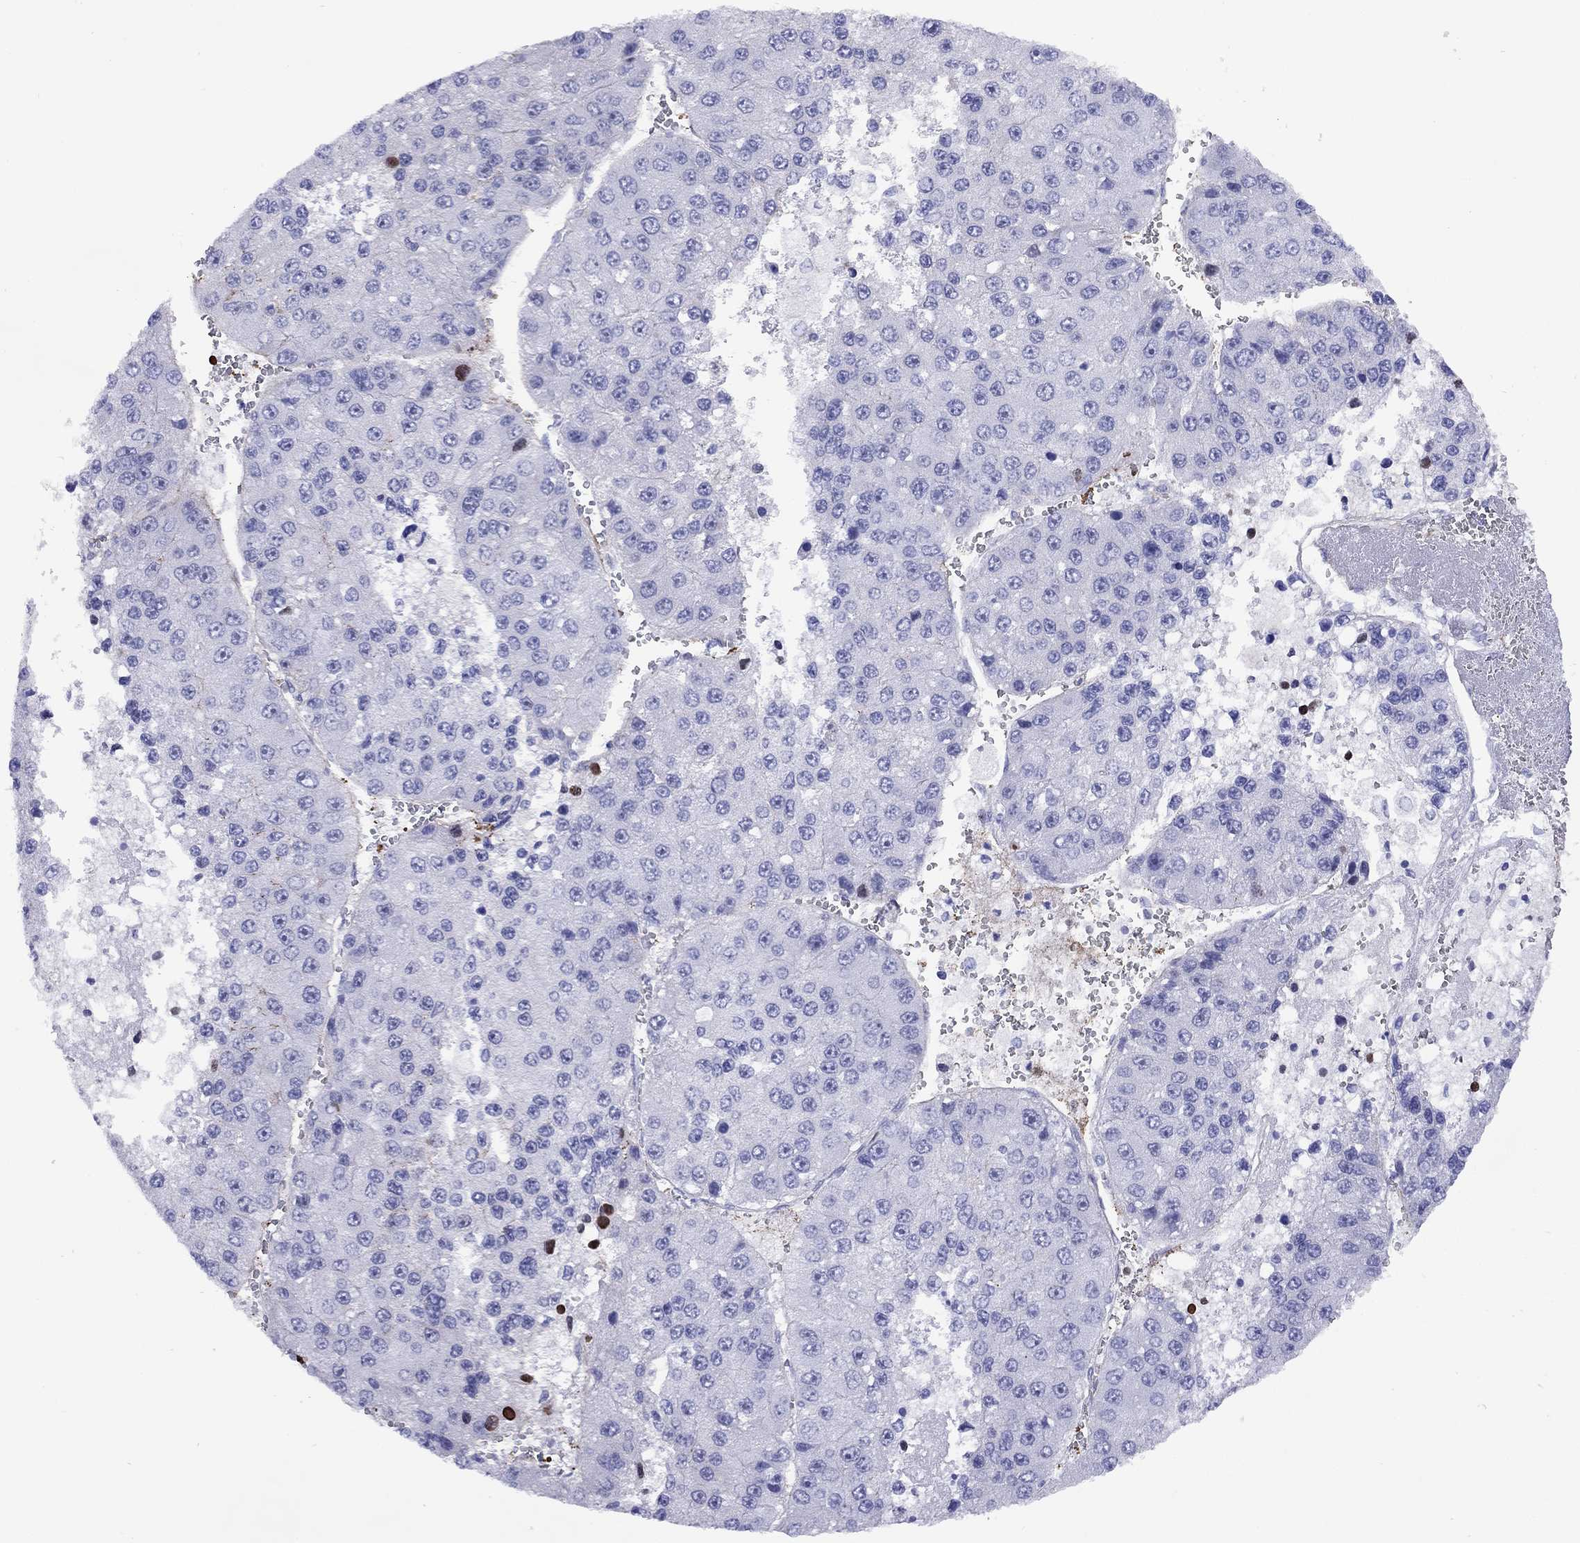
{"staining": {"intensity": "negative", "quantity": "none", "location": "none"}, "tissue": "liver cancer", "cell_type": "Tumor cells", "image_type": "cancer", "snomed": [{"axis": "morphology", "description": "Carcinoma, Hepatocellular, NOS"}, {"axis": "topography", "description": "Liver"}], "caption": "Tumor cells show no significant positivity in liver cancer (hepatocellular carcinoma).", "gene": "CMYA5", "patient": {"sex": "female", "age": 73}}